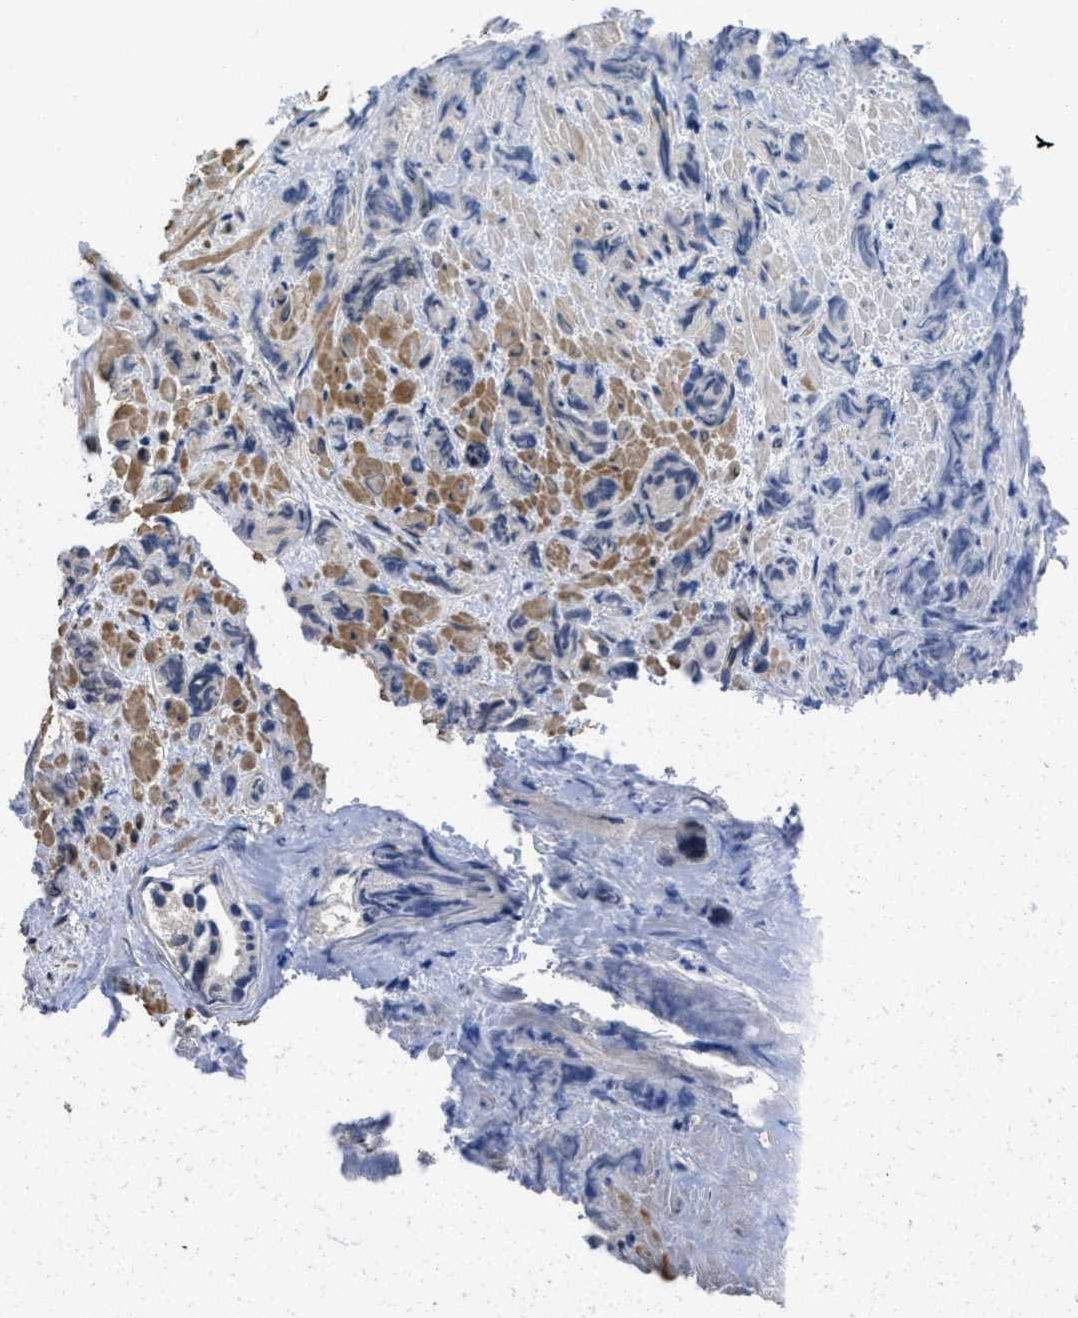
{"staining": {"intensity": "strong", "quantity": ">75%", "location": "nuclear"}, "tissue": "prostate cancer", "cell_type": "Tumor cells", "image_type": "cancer", "snomed": [{"axis": "morphology", "description": "Adenocarcinoma, Low grade"}, {"axis": "topography", "description": "Prostate"}], "caption": "Immunohistochemistry (IHC) image of neoplastic tissue: human prostate cancer stained using immunohistochemistry (IHC) displays high levels of strong protein expression localized specifically in the nuclear of tumor cells, appearing as a nuclear brown color.", "gene": "CUL4B", "patient": {"sex": "male", "age": 89}}